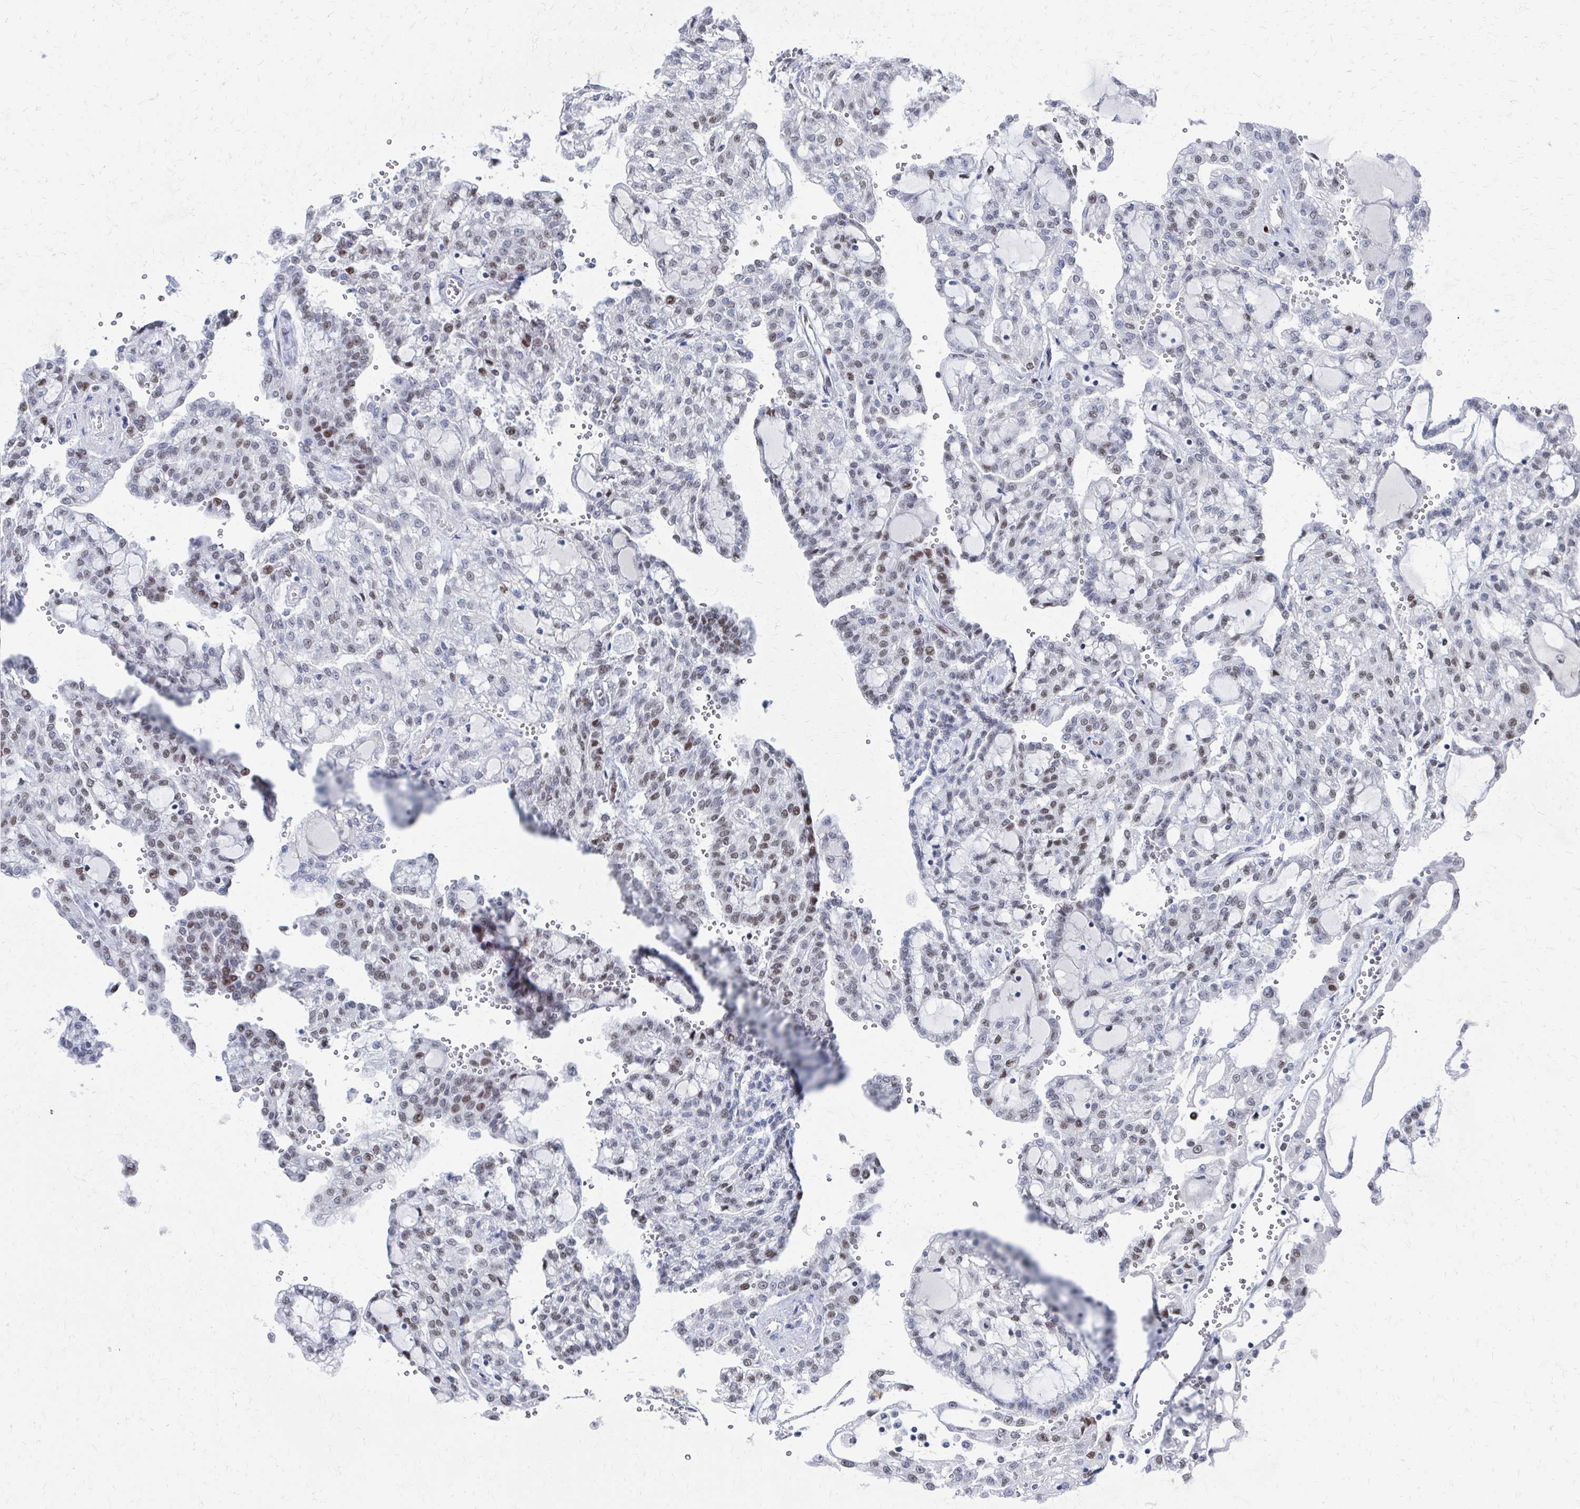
{"staining": {"intensity": "moderate", "quantity": "<25%", "location": "nuclear"}, "tissue": "renal cancer", "cell_type": "Tumor cells", "image_type": "cancer", "snomed": [{"axis": "morphology", "description": "Adenocarcinoma, NOS"}, {"axis": "topography", "description": "Kidney"}], "caption": "Human renal cancer stained for a protein (brown) exhibits moderate nuclear positive positivity in approximately <25% of tumor cells.", "gene": "CDIN1", "patient": {"sex": "male", "age": 63}}